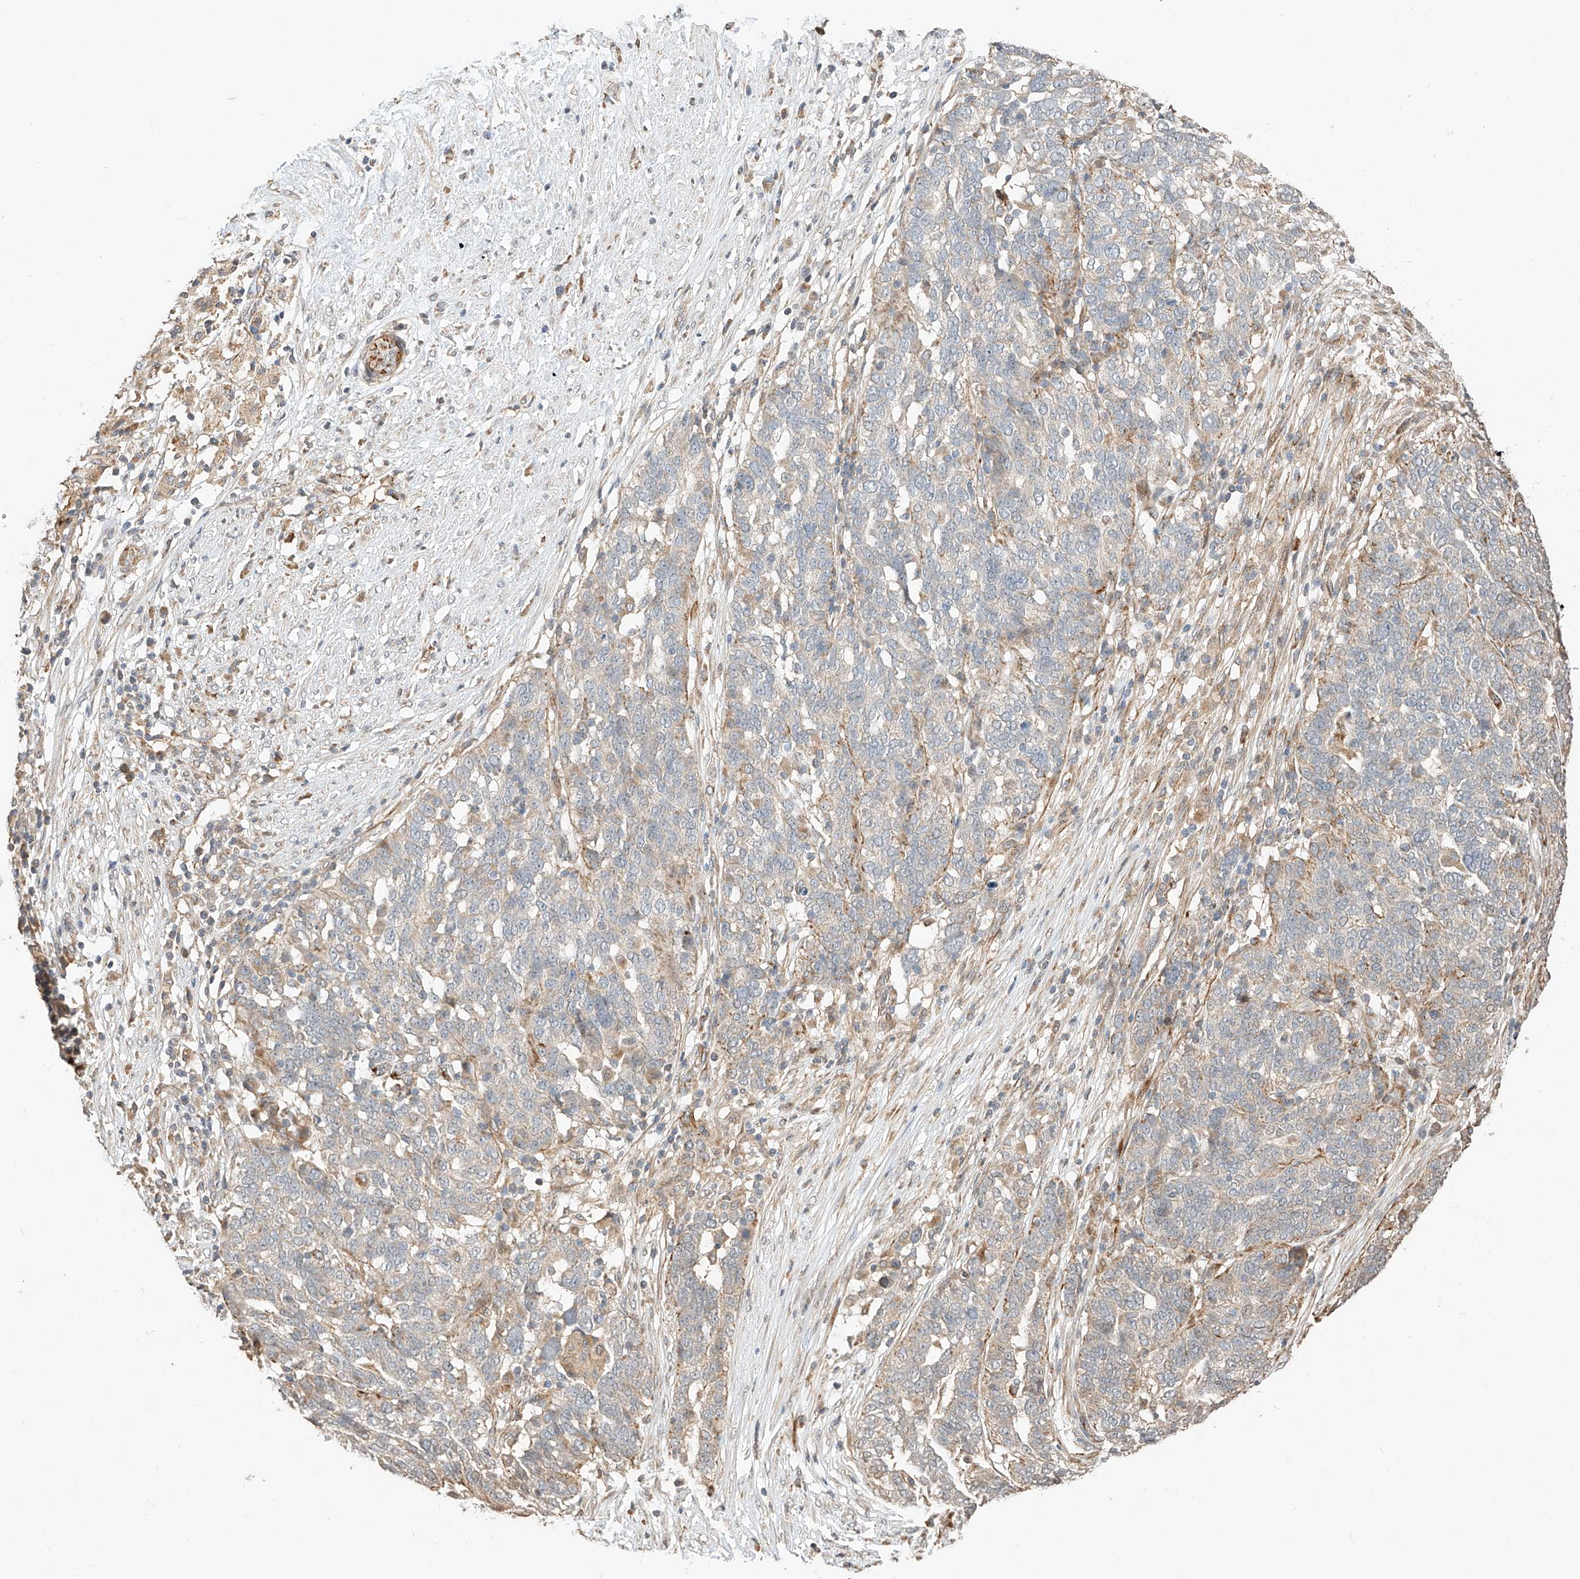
{"staining": {"intensity": "moderate", "quantity": "<25%", "location": "cytoplasmic/membranous"}, "tissue": "ovarian cancer", "cell_type": "Tumor cells", "image_type": "cancer", "snomed": [{"axis": "morphology", "description": "Cystadenocarcinoma, serous, NOS"}, {"axis": "topography", "description": "Ovary"}], "caption": "Ovarian serous cystadenocarcinoma stained with a protein marker shows moderate staining in tumor cells.", "gene": "SUSD6", "patient": {"sex": "female", "age": 59}}